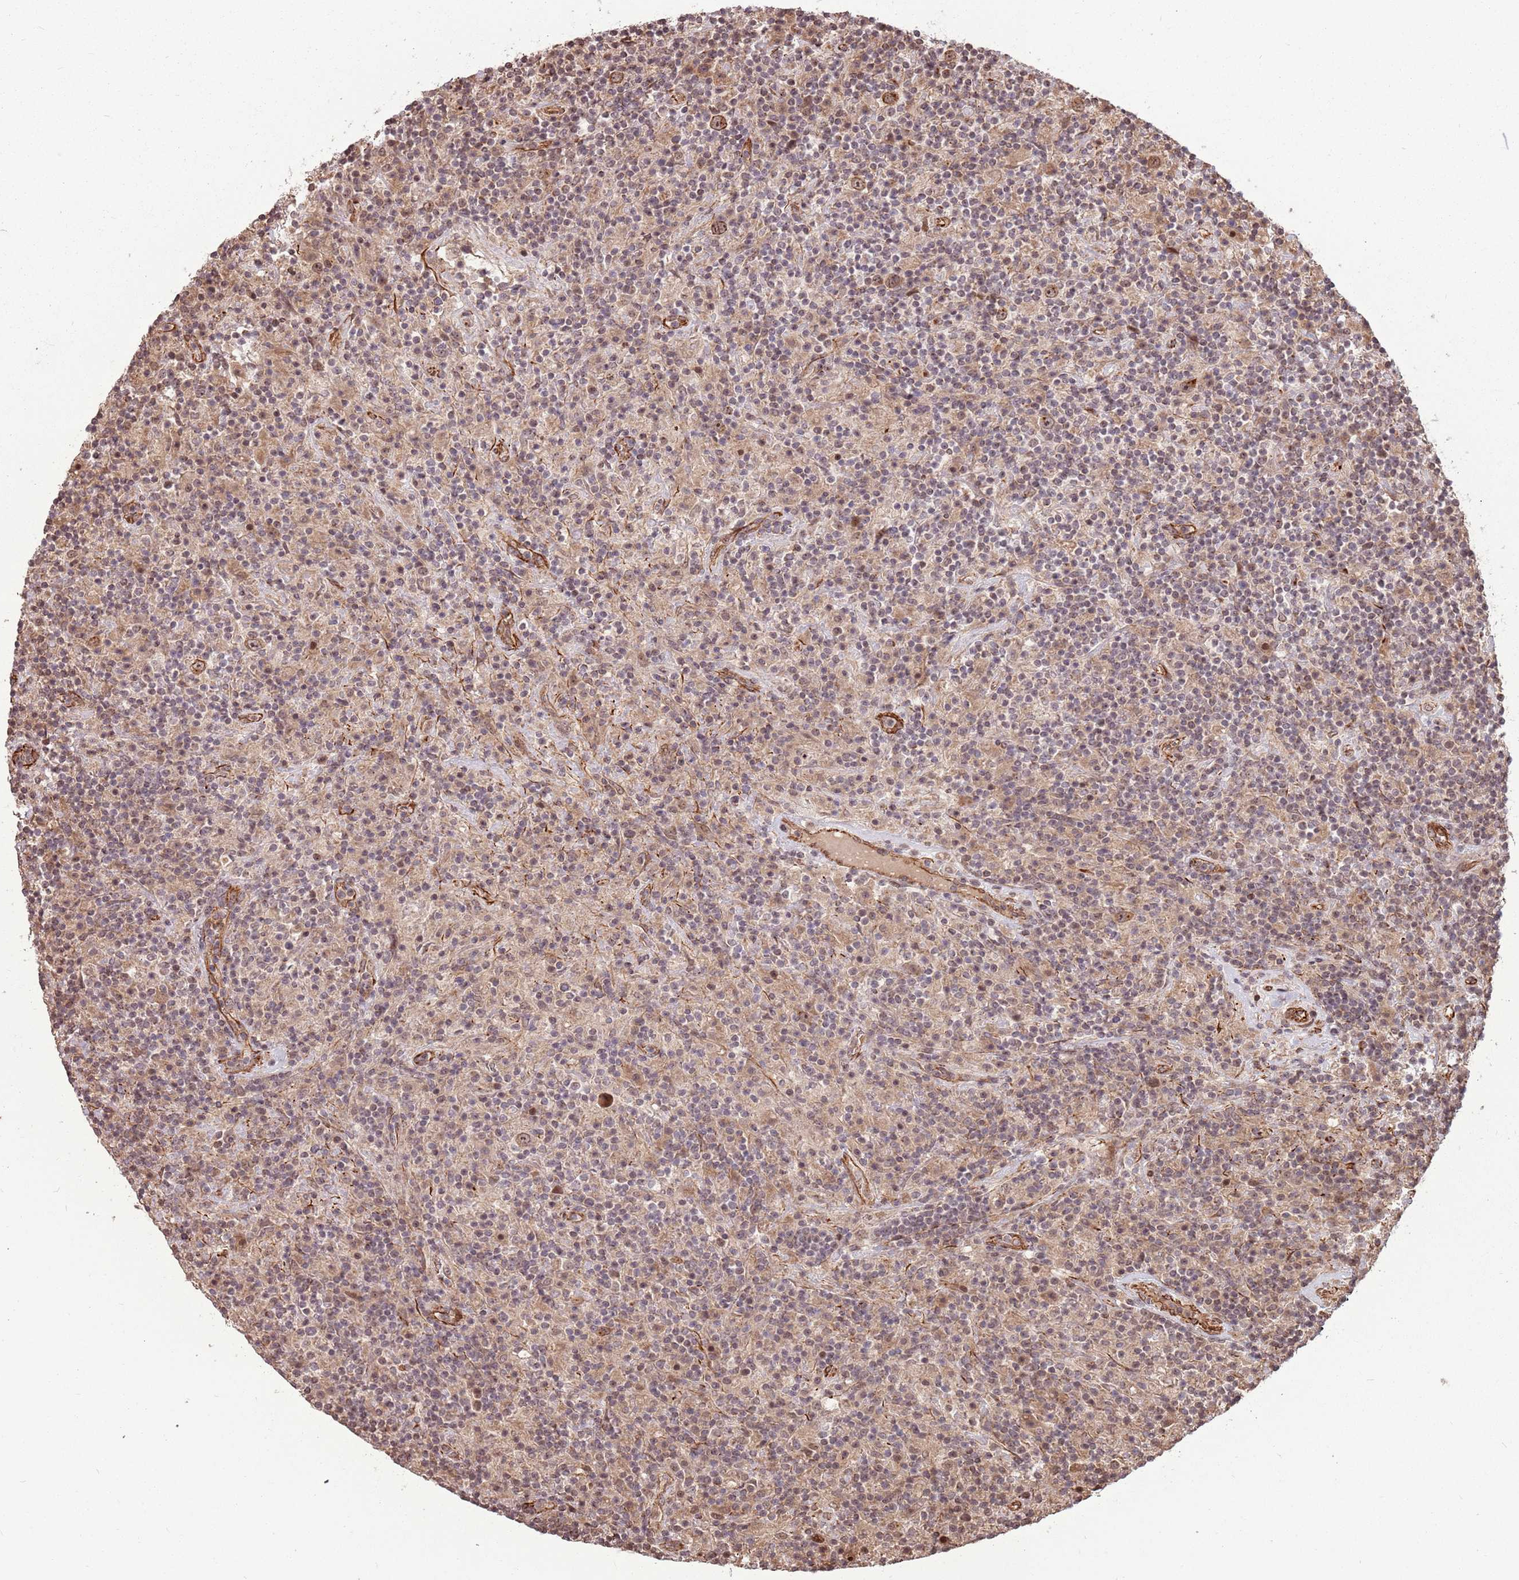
{"staining": {"intensity": "moderate", "quantity": ">75%", "location": "cytoplasmic/membranous,nuclear"}, "tissue": "lymphoma", "cell_type": "Tumor cells", "image_type": "cancer", "snomed": [{"axis": "morphology", "description": "Hodgkin's disease, NOS"}, {"axis": "topography", "description": "Lymph node"}], "caption": "The photomicrograph shows a brown stain indicating the presence of a protein in the cytoplasmic/membranous and nuclear of tumor cells in Hodgkin's disease.", "gene": "ADAMTS3", "patient": {"sex": "male", "age": 70}}